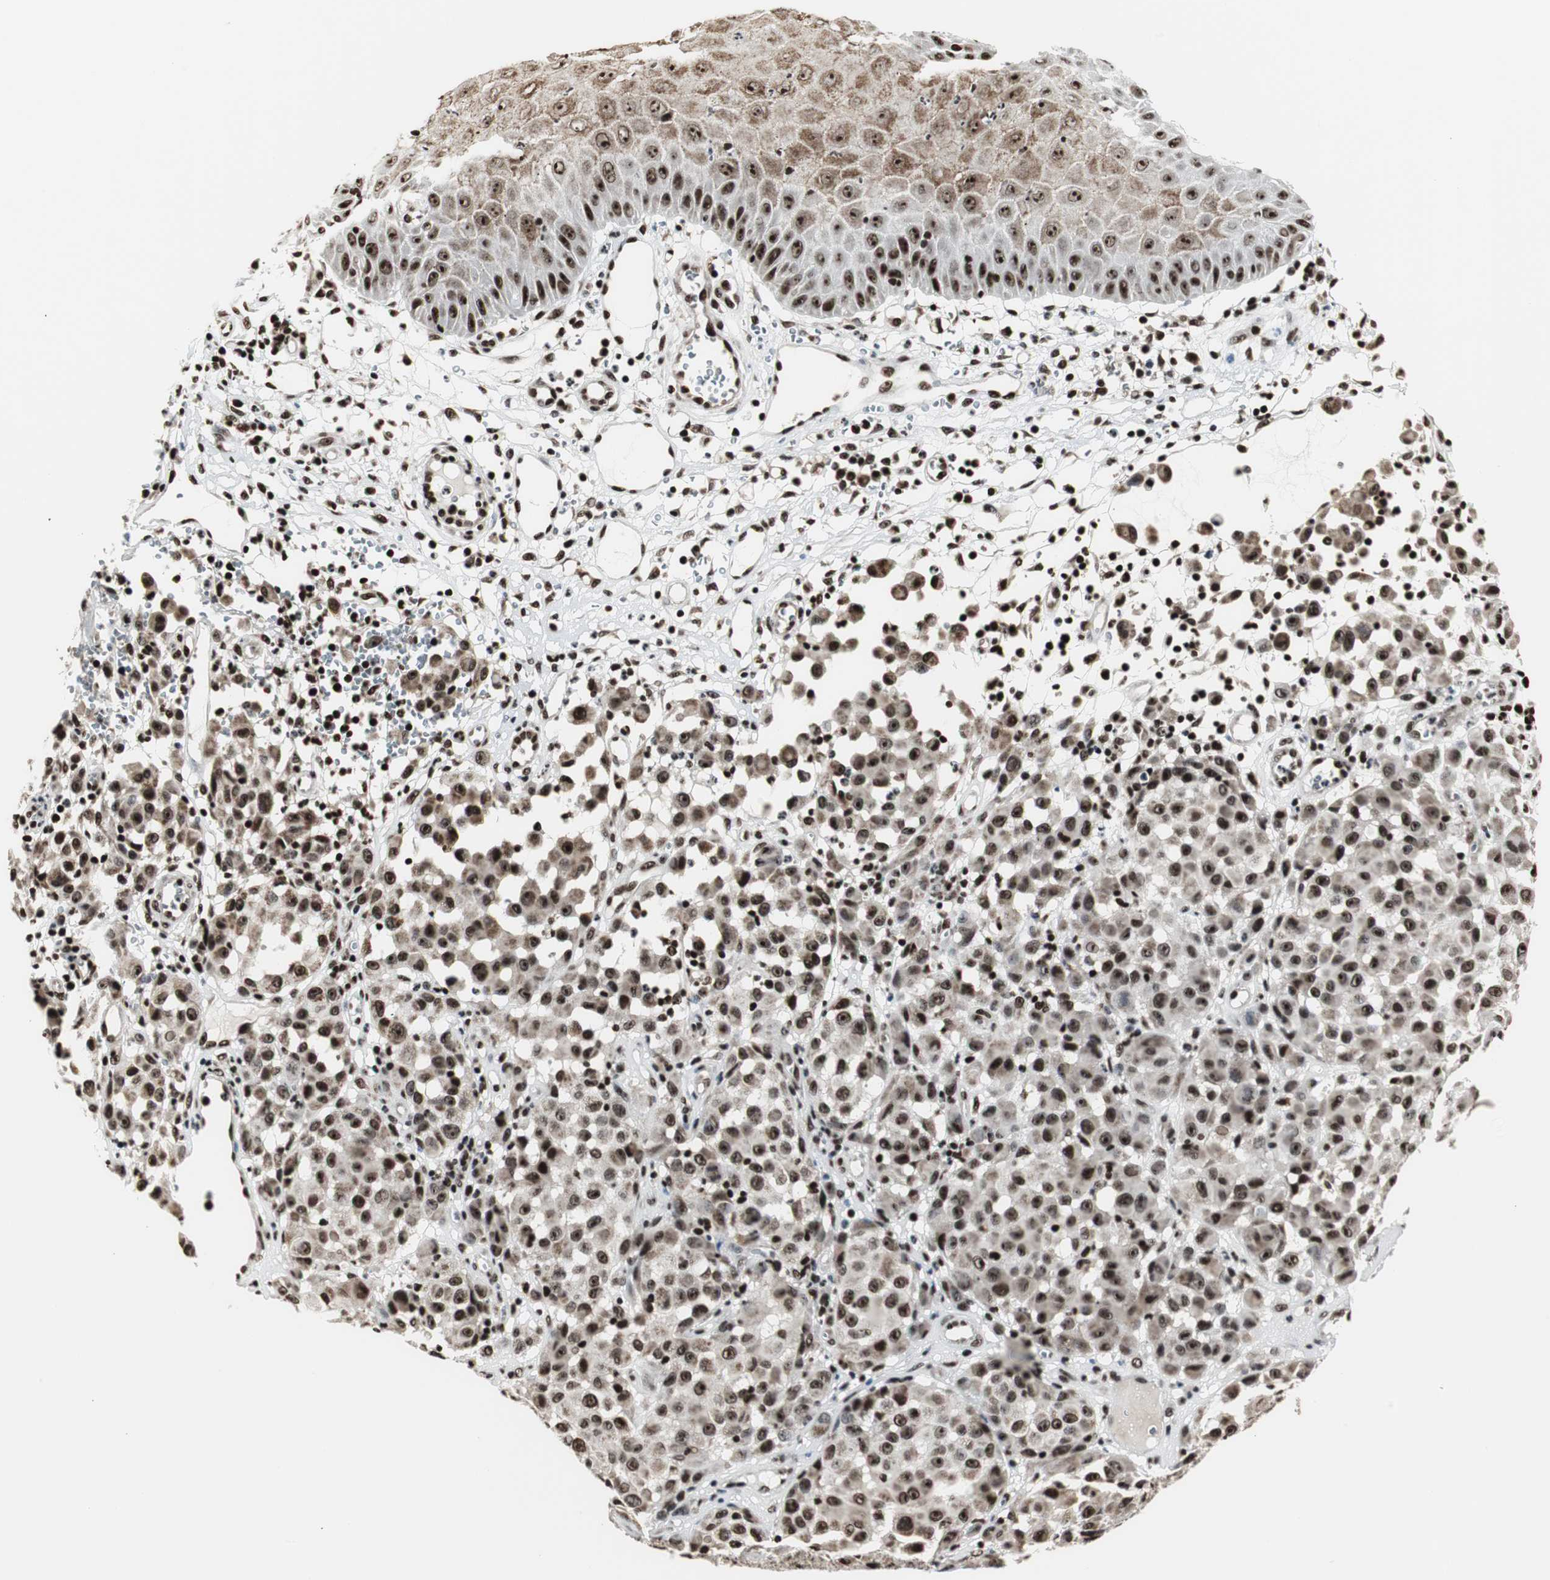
{"staining": {"intensity": "strong", "quantity": ">75%", "location": "cytoplasmic/membranous,nuclear"}, "tissue": "melanoma", "cell_type": "Tumor cells", "image_type": "cancer", "snomed": [{"axis": "morphology", "description": "Malignant melanoma, NOS"}, {"axis": "topography", "description": "Skin"}], "caption": "This photomicrograph exhibits IHC staining of human malignant melanoma, with high strong cytoplasmic/membranous and nuclear positivity in about >75% of tumor cells.", "gene": "PARN", "patient": {"sex": "female", "age": 21}}